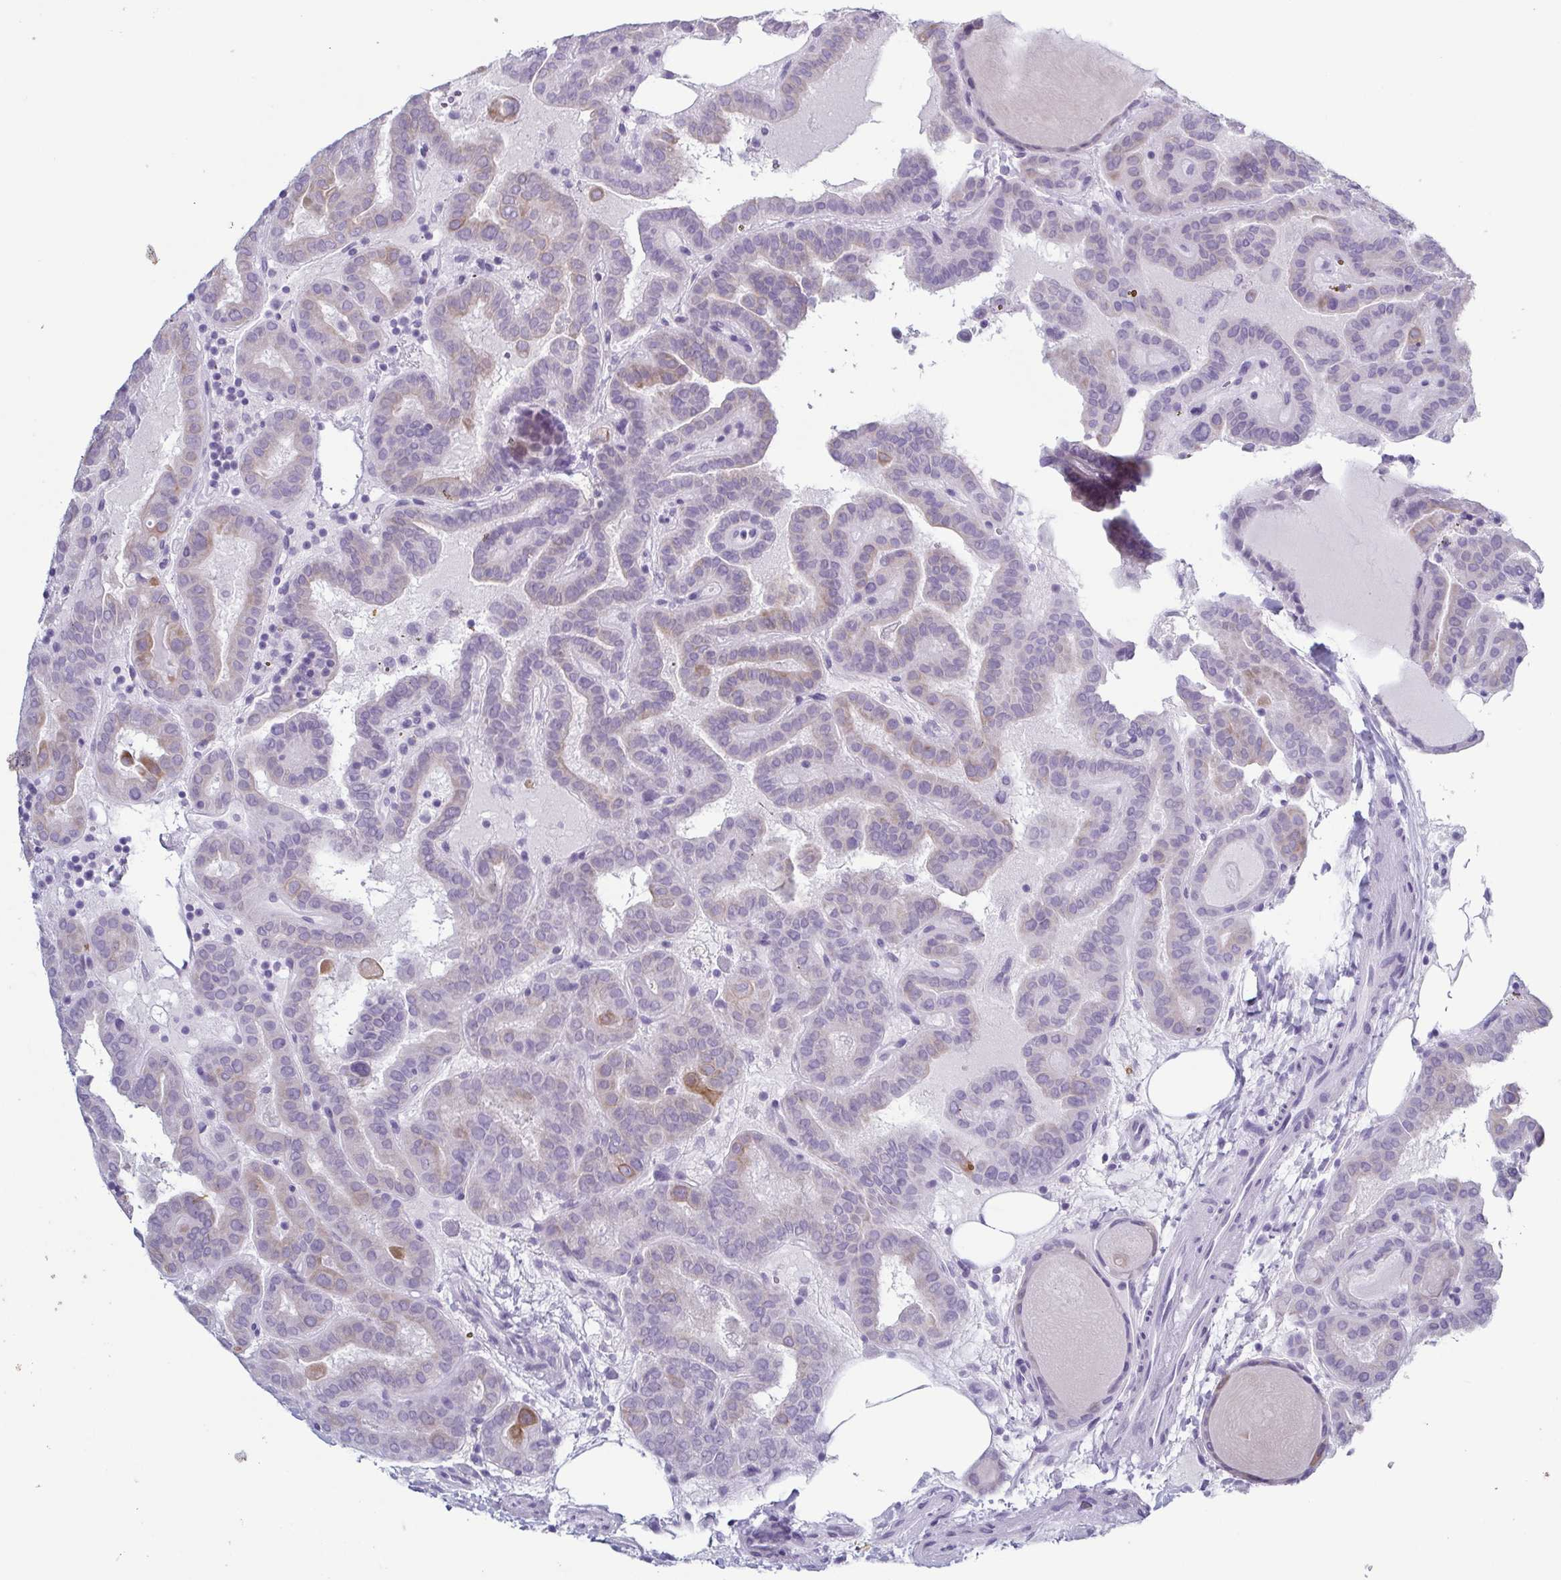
{"staining": {"intensity": "weak", "quantity": "<25%", "location": "cytoplasmic/membranous"}, "tissue": "thyroid cancer", "cell_type": "Tumor cells", "image_type": "cancer", "snomed": [{"axis": "morphology", "description": "Papillary adenocarcinoma, NOS"}, {"axis": "topography", "description": "Thyroid gland"}], "caption": "IHC of human thyroid cancer exhibits no positivity in tumor cells.", "gene": "KRT10", "patient": {"sex": "female", "age": 46}}